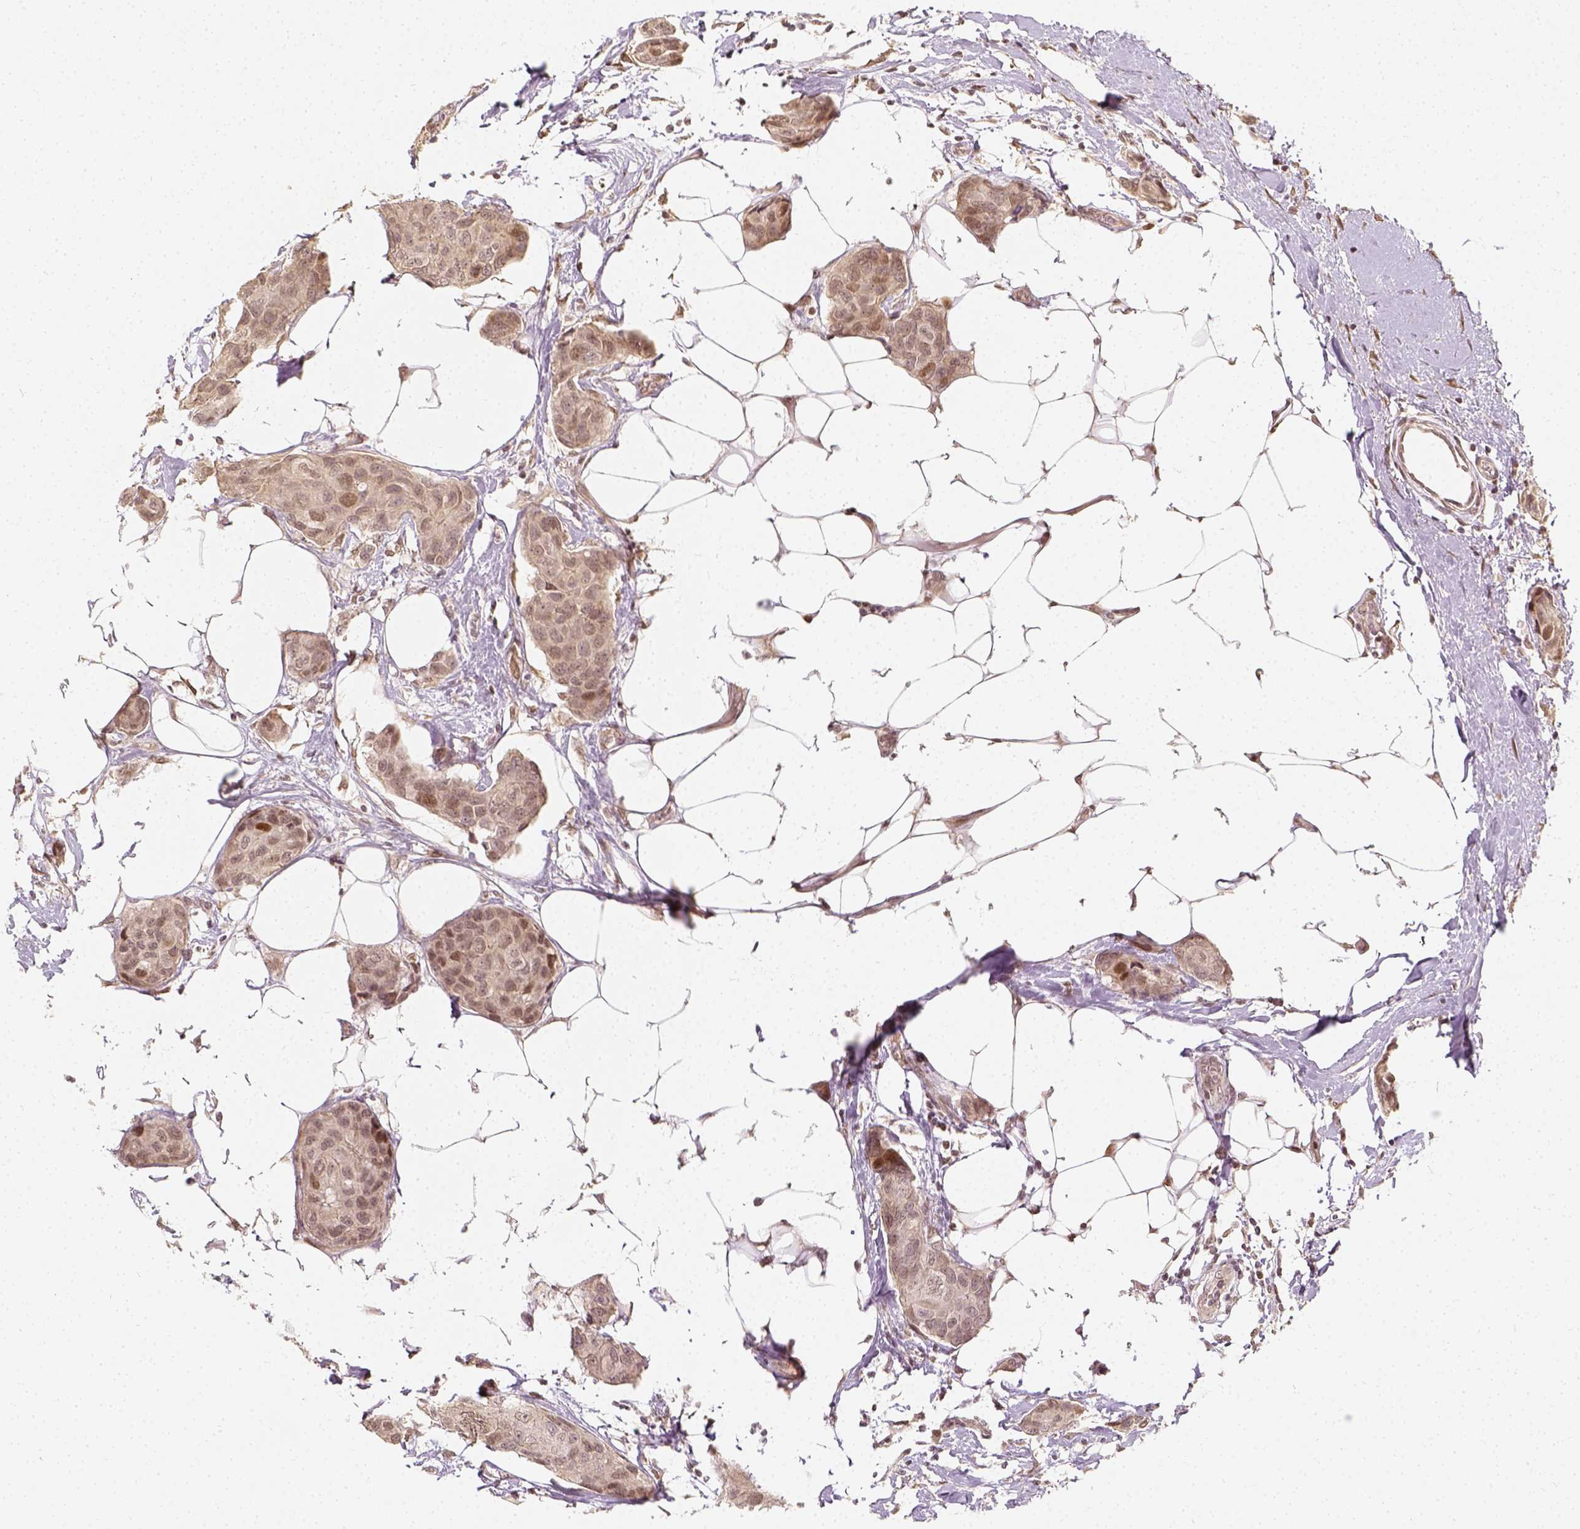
{"staining": {"intensity": "weak", "quantity": "<25%", "location": "nuclear"}, "tissue": "breast cancer", "cell_type": "Tumor cells", "image_type": "cancer", "snomed": [{"axis": "morphology", "description": "Duct carcinoma"}, {"axis": "topography", "description": "Breast"}], "caption": "An image of breast cancer stained for a protein shows no brown staining in tumor cells.", "gene": "ZMAT3", "patient": {"sex": "female", "age": 80}}